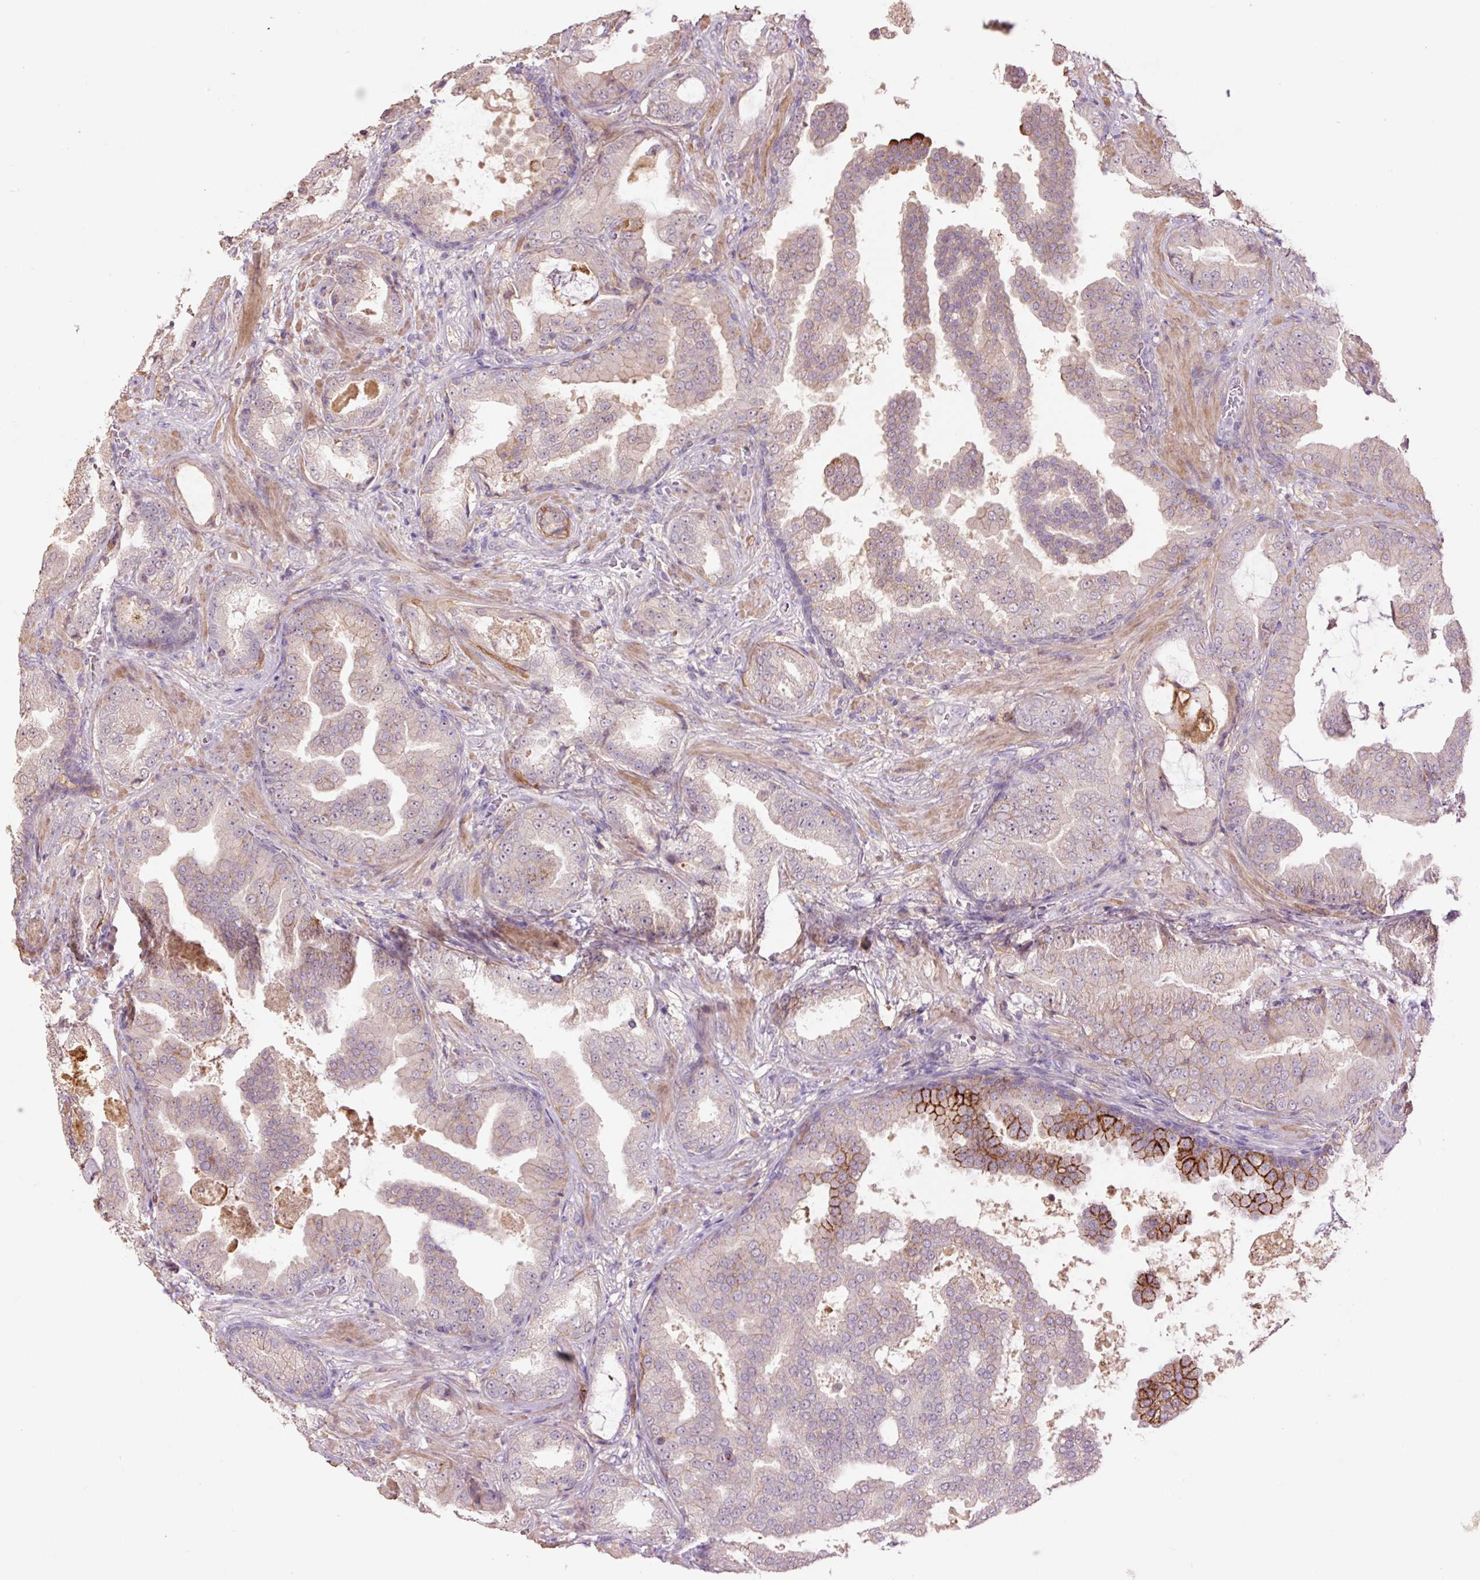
{"staining": {"intensity": "weak", "quantity": "<25%", "location": "cytoplasmic/membranous"}, "tissue": "prostate cancer", "cell_type": "Tumor cells", "image_type": "cancer", "snomed": [{"axis": "morphology", "description": "Adenocarcinoma, High grade"}, {"axis": "topography", "description": "Prostate"}], "caption": "Prostate cancer was stained to show a protein in brown. There is no significant expression in tumor cells.", "gene": "SLC1A4", "patient": {"sex": "male", "age": 68}}